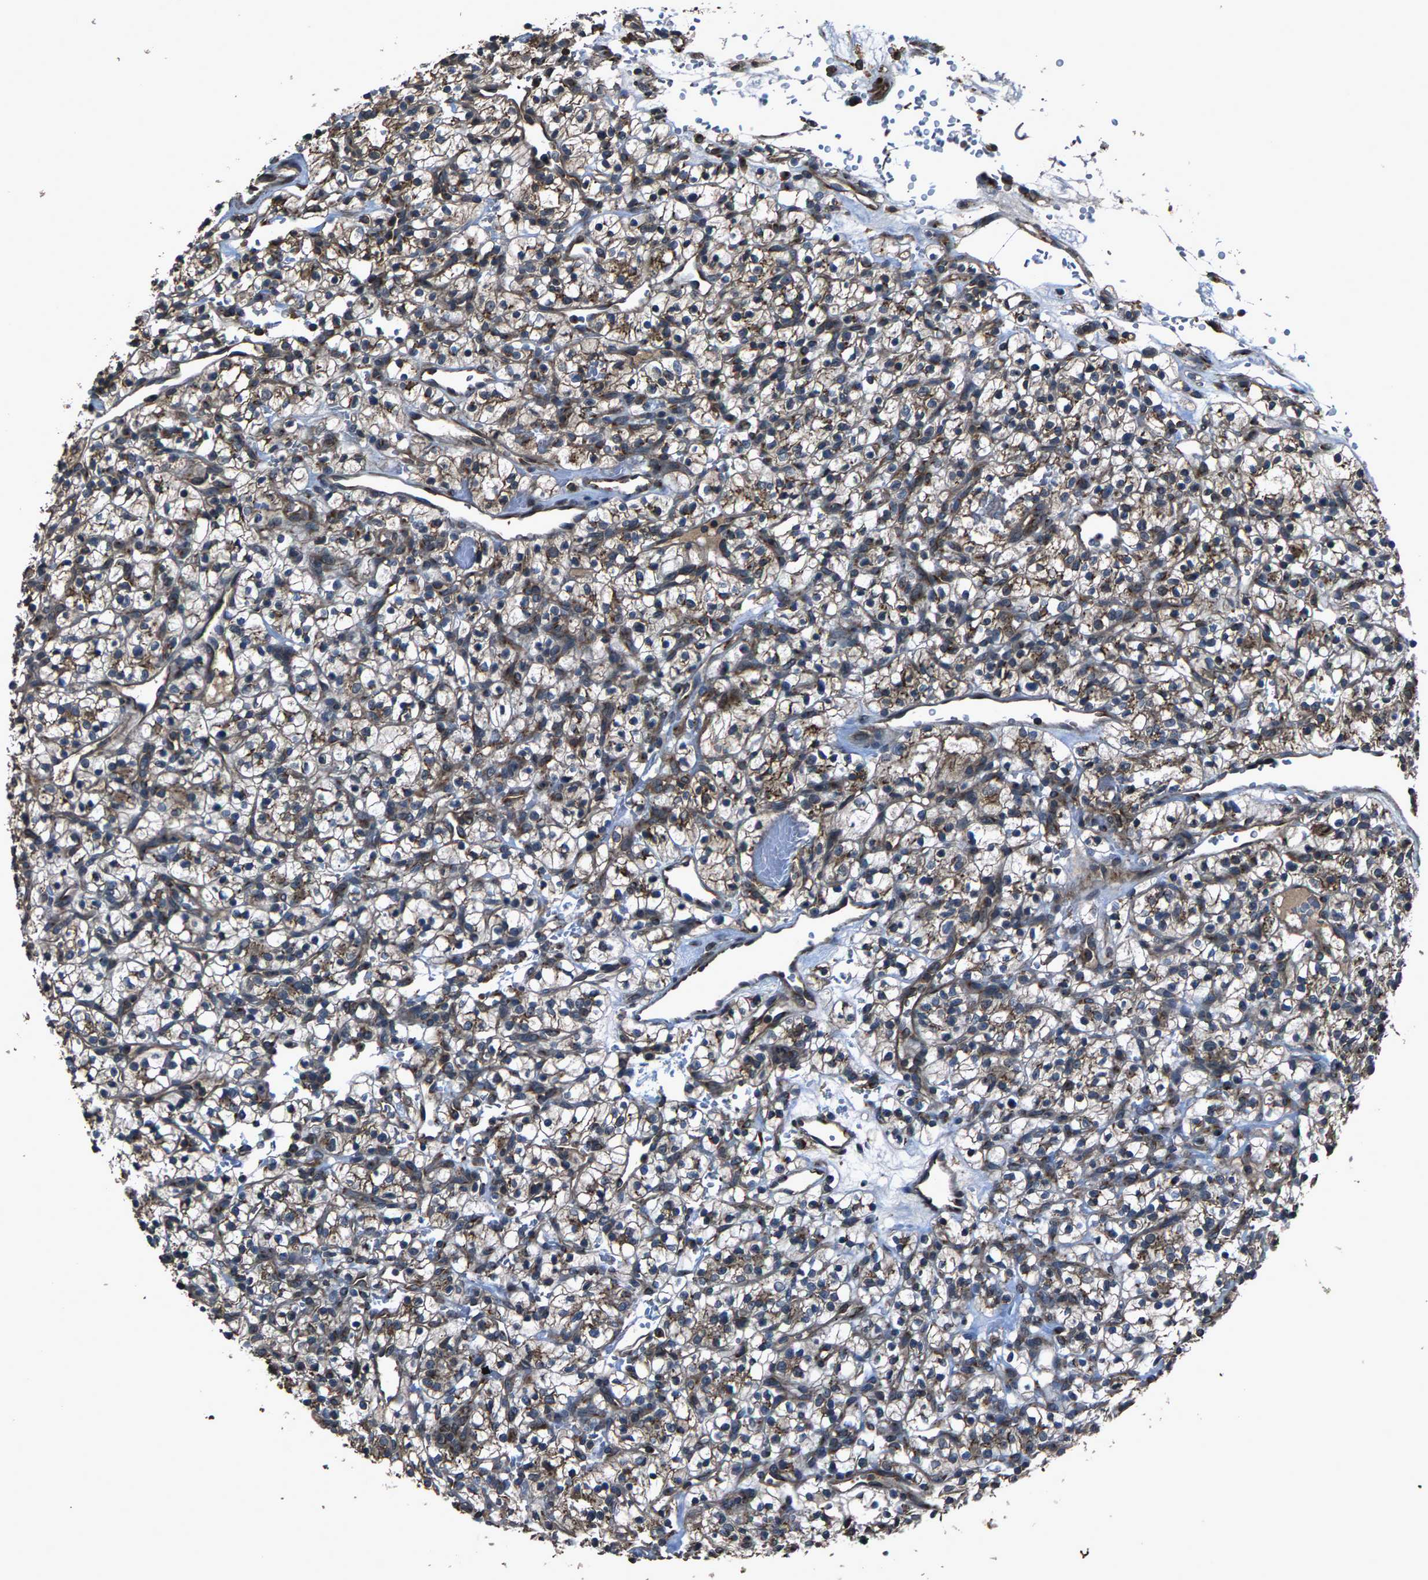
{"staining": {"intensity": "weak", "quantity": "25%-75%", "location": "cytoplasmic/membranous"}, "tissue": "renal cancer", "cell_type": "Tumor cells", "image_type": "cancer", "snomed": [{"axis": "morphology", "description": "Adenocarcinoma, NOS"}, {"axis": "topography", "description": "Kidney"}], "caption": "An immunohistochemistry micrograph of neoplastic tissue is shown. Protein staining in brown labels weak cytoplasmic/membranous positivity in renal cancer within tumor cells.", "gene": "SLC38A10", "patient": {"sex": "female", "age": 57}}